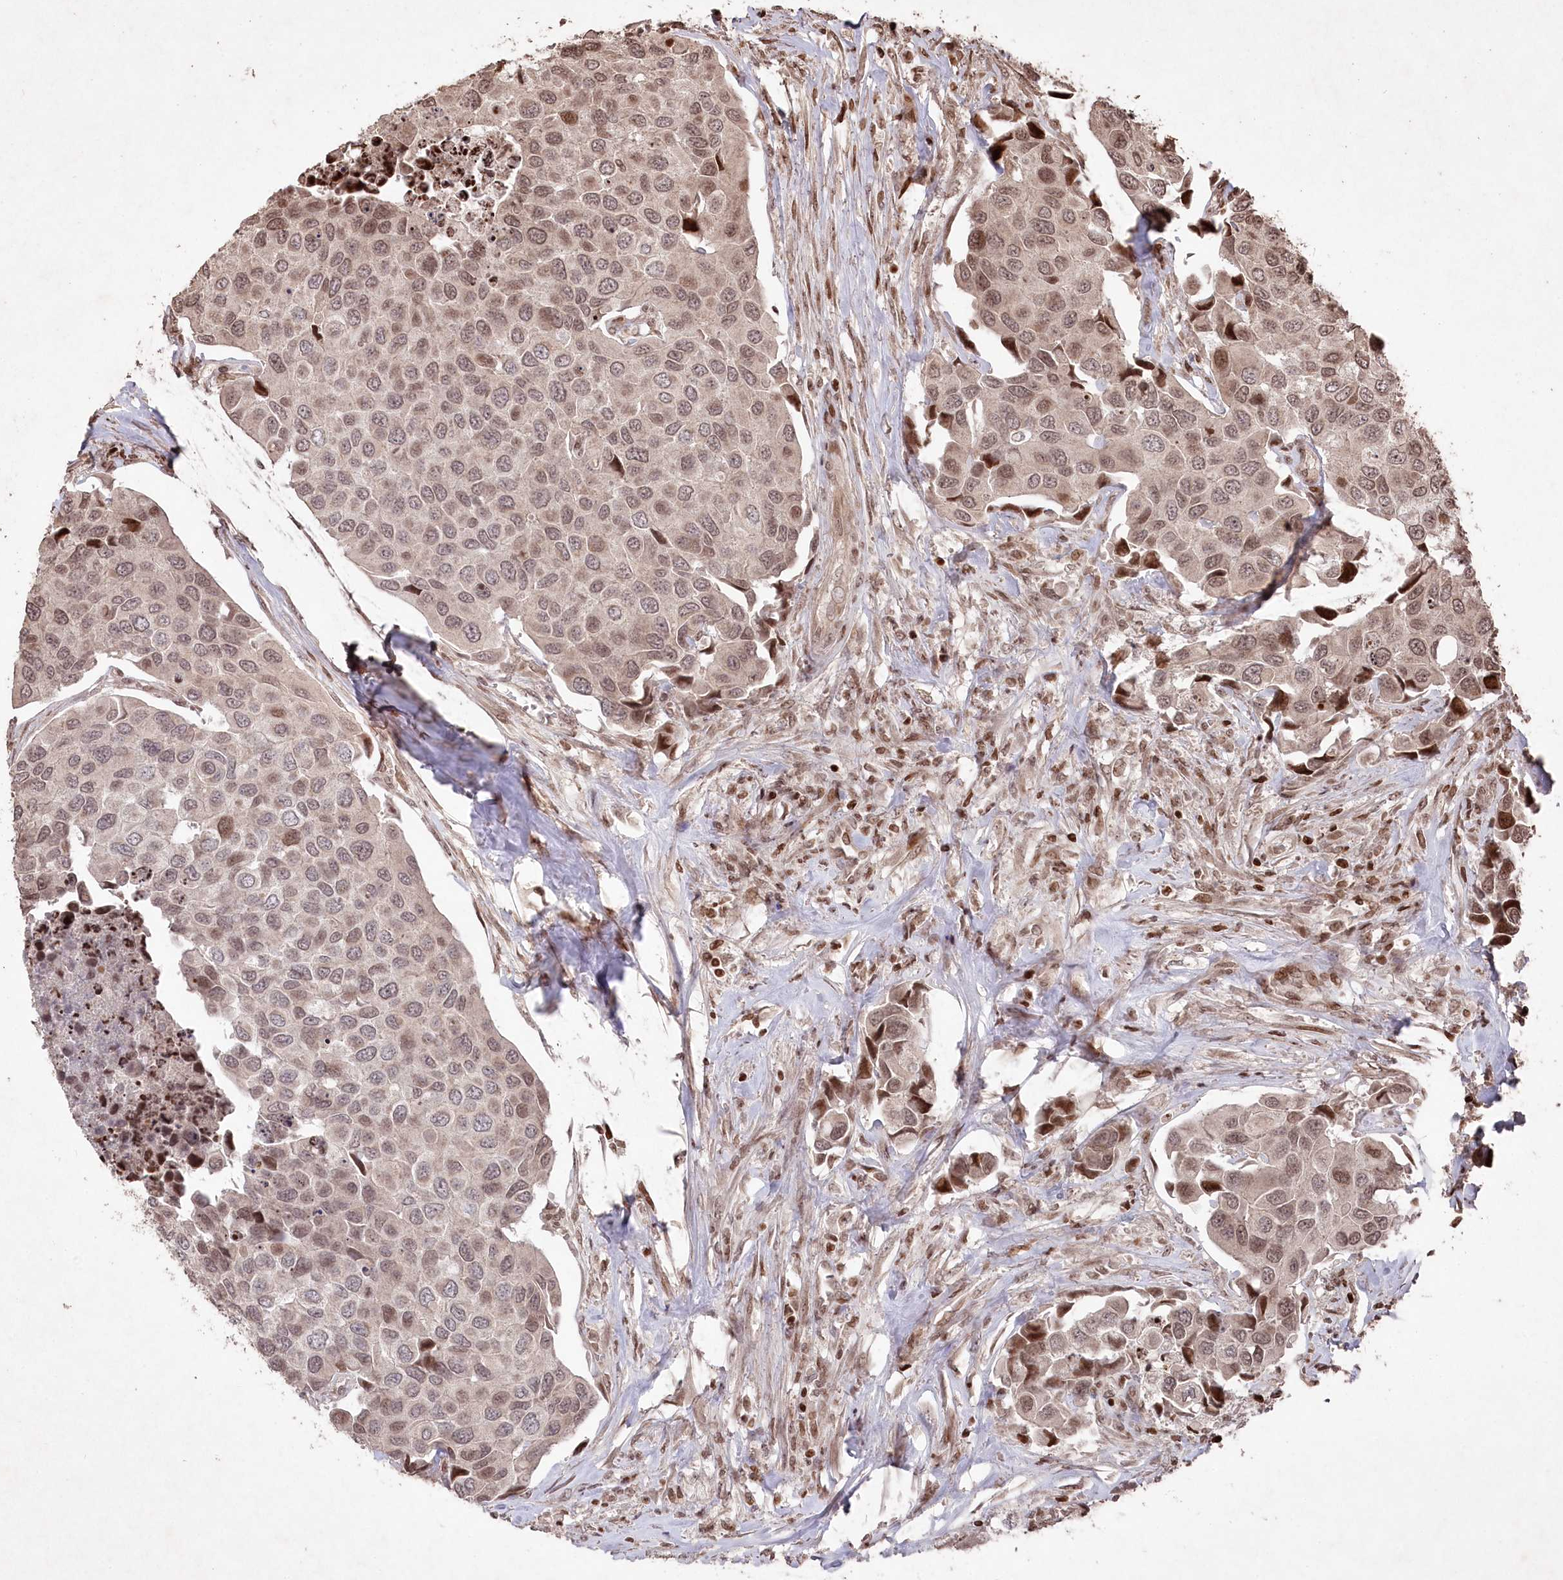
{"staining": {"intensity": "moderate", "quantity": ">75%", "location": "nuclear"}, "tissue": "urothelial cancer", "cell_type": "Tumor cells", "image_type": "cancer", "snomed": [{"axis": "morphology", "description": "Urothelial carcinoma, High grade"}, {"axis": "topography", "description": "Urinary bladder"}], "caption": "Urothelial cancer was stained to show a protein in brown. There is medium levels of moderate nuclear expression in about >75% of tumor cells.", "gene": "CCSER2", "patient": {"sex": "male", "age": 74}}